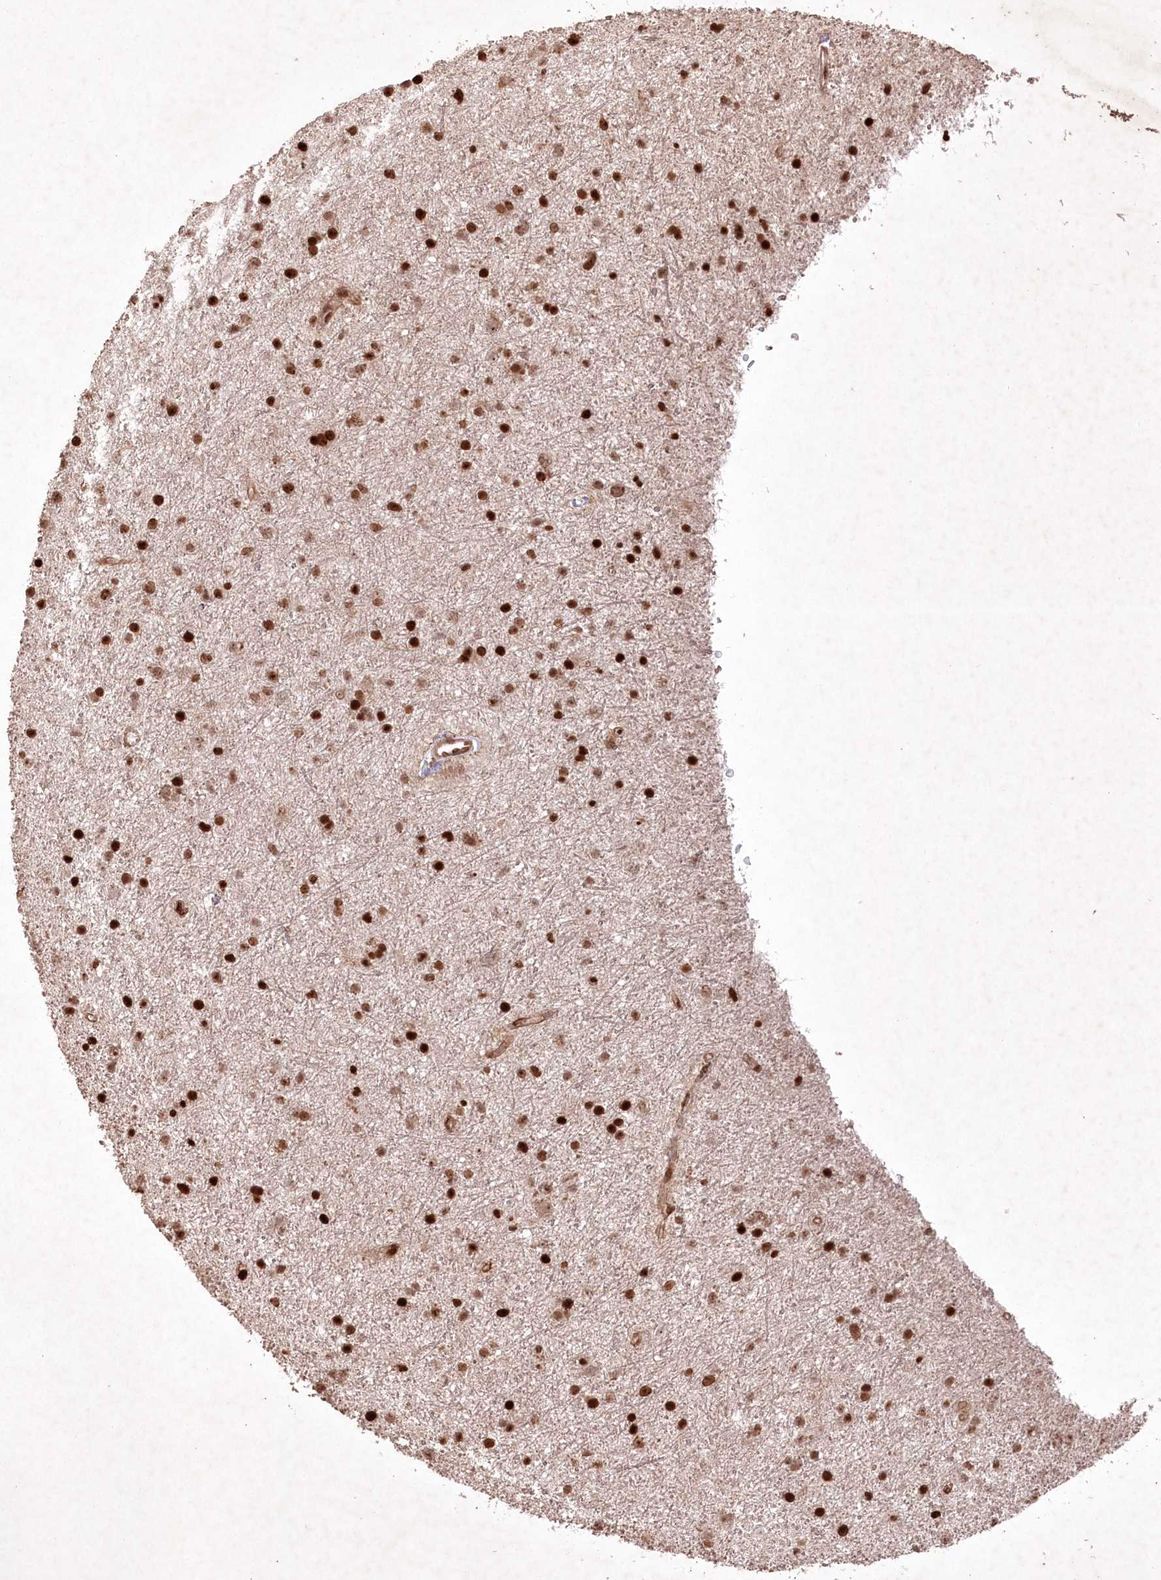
{"staining": {"intensity": "strong", "quantity": ">75%", "location": "nuclear"}, "tissue": "glioma", "cell_type": "Tumor cells", "image_type": "cancer", "snomed": [{"axis": "morphology", "description": "Glioma, malignant, Low grade"}, {"axis": "topography", "description": "Cerebral cortex"}], "caption": "This micrograph displays immunohistochemistry (IHC) staining of glioma, with high strong nuclear expression in approximately >75% of tumor cells.", "gene": "CCSER2", "patient": {"sex": "female", "age": 39}}